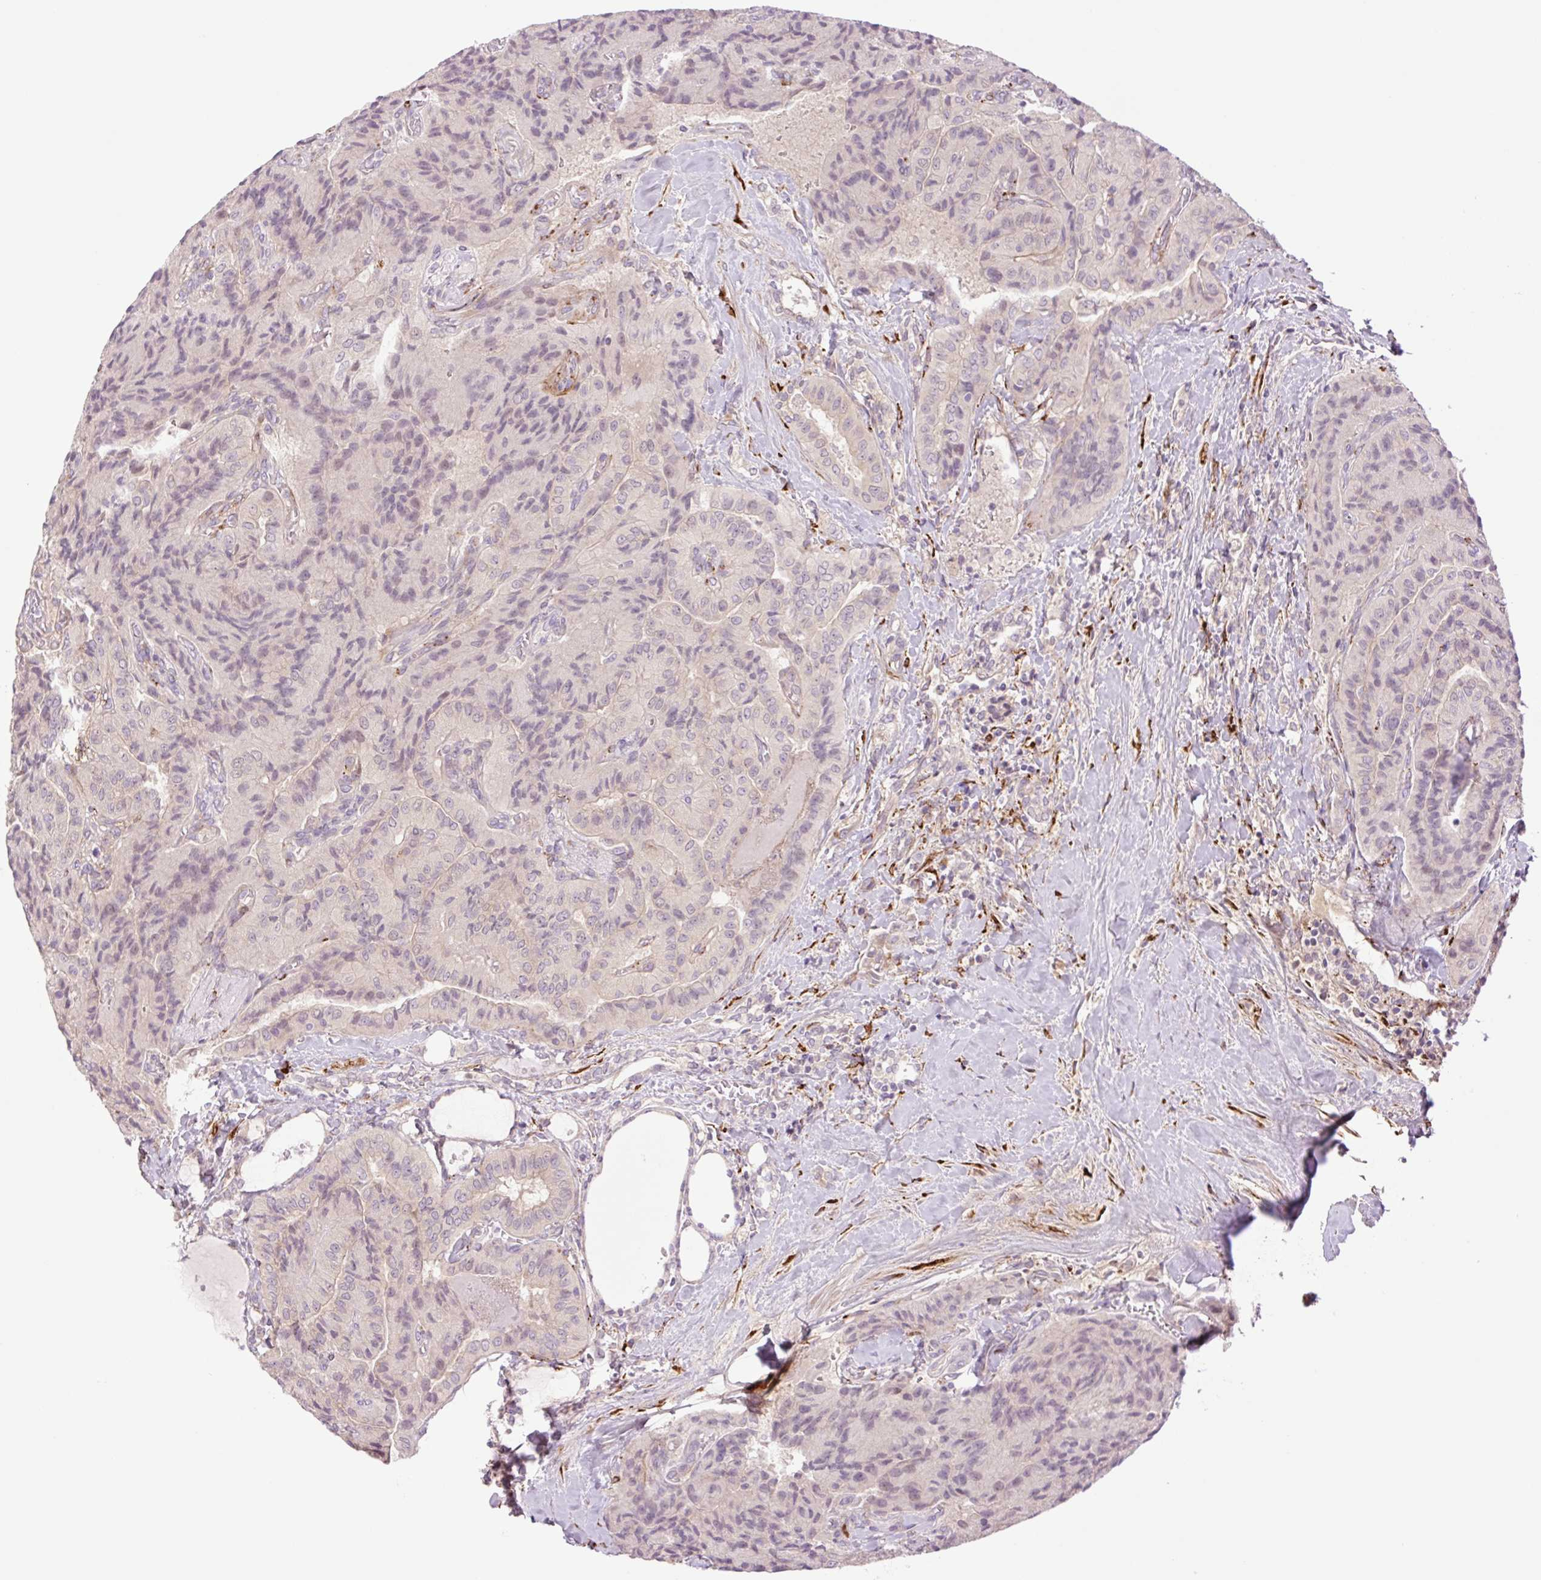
{"staining": {"intensity": "weak", "quantity": "<25%", "location": "cytoplasmic/membranous"}, "tissue": "thyroid cancer", "cell_type": "Tumor cells", "image_type": "cancer", "snomed": [{"axis": "morphology", "description": "Normal tissue, NOS"}, {"axis": "morphology", "description": "Papillary adenocarcinoma, NOS"}, {"axis": "topography", "description": "Thyroid gland"}], "caption": "Immunohistochemical staining of thyroid cancer (papillary adenocarcinoma) shows no significant expression in tumor cells.", "gene": "COL5A1", "patient": {"sex": "female", "age": 59}}